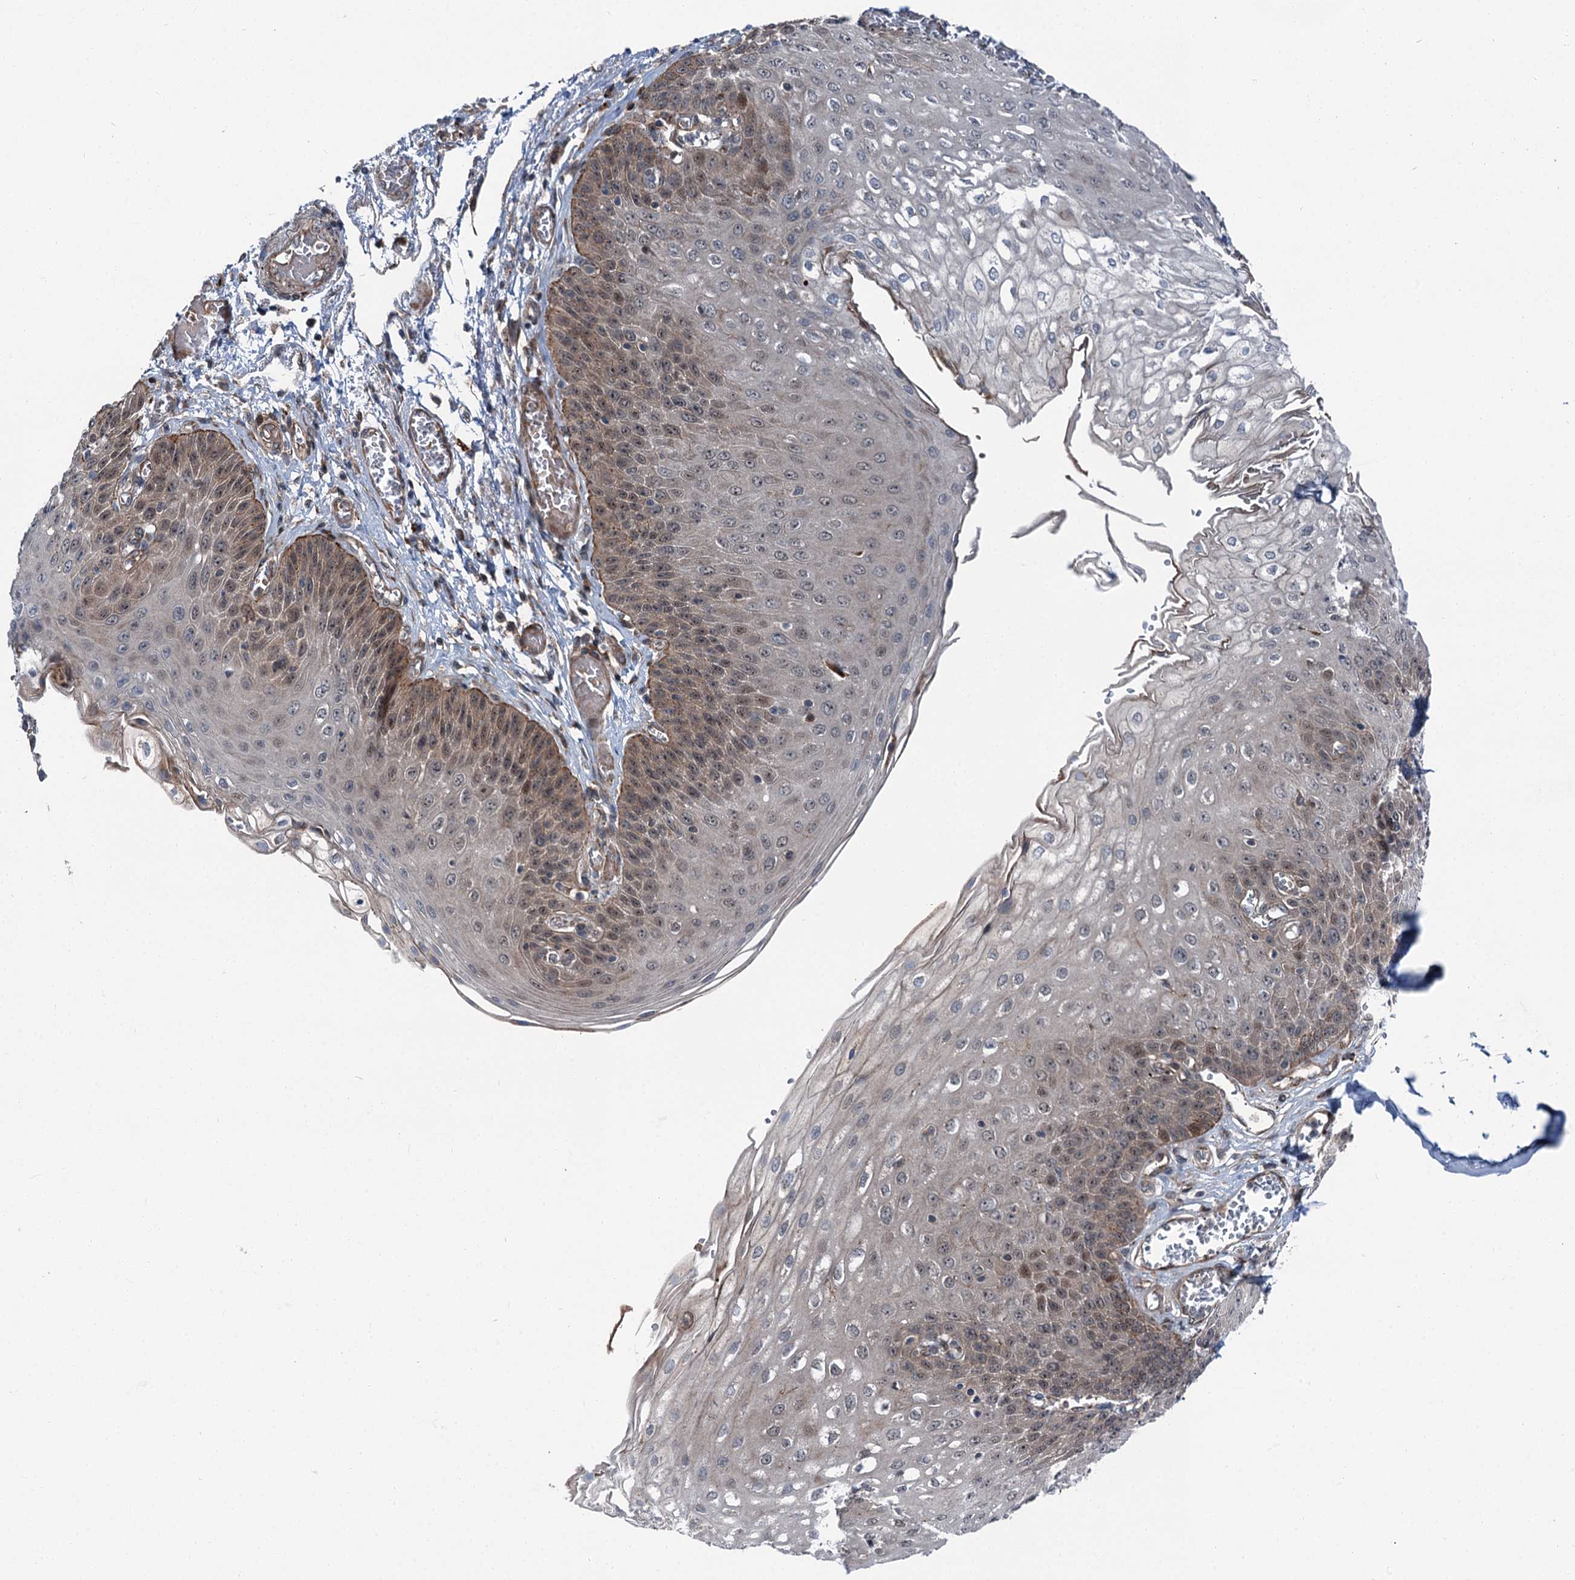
{"staining": {"intensity": "moderate", "quantity": "25%-75%", "location": "cytoplasmic/membranous,nuclear"}, "tissue": "esophagus", "cell_type": "Squamous epithelial cells", "image_type": "normal", "snomed": [{"axis": "morphology", "description": "Normal tissue, NOS"}, {"axis": "topography", "description": "Esophagus"}], "caption": "Immunohistochemical staining of benign human esophagus reveals moderate cytoplasmic/membranous,nuclear protein positivity in approximately 25%-75% of squamous epithelial cells.", "gene": "POLR1D", "patient": {"sex": "male", "age": 81}}